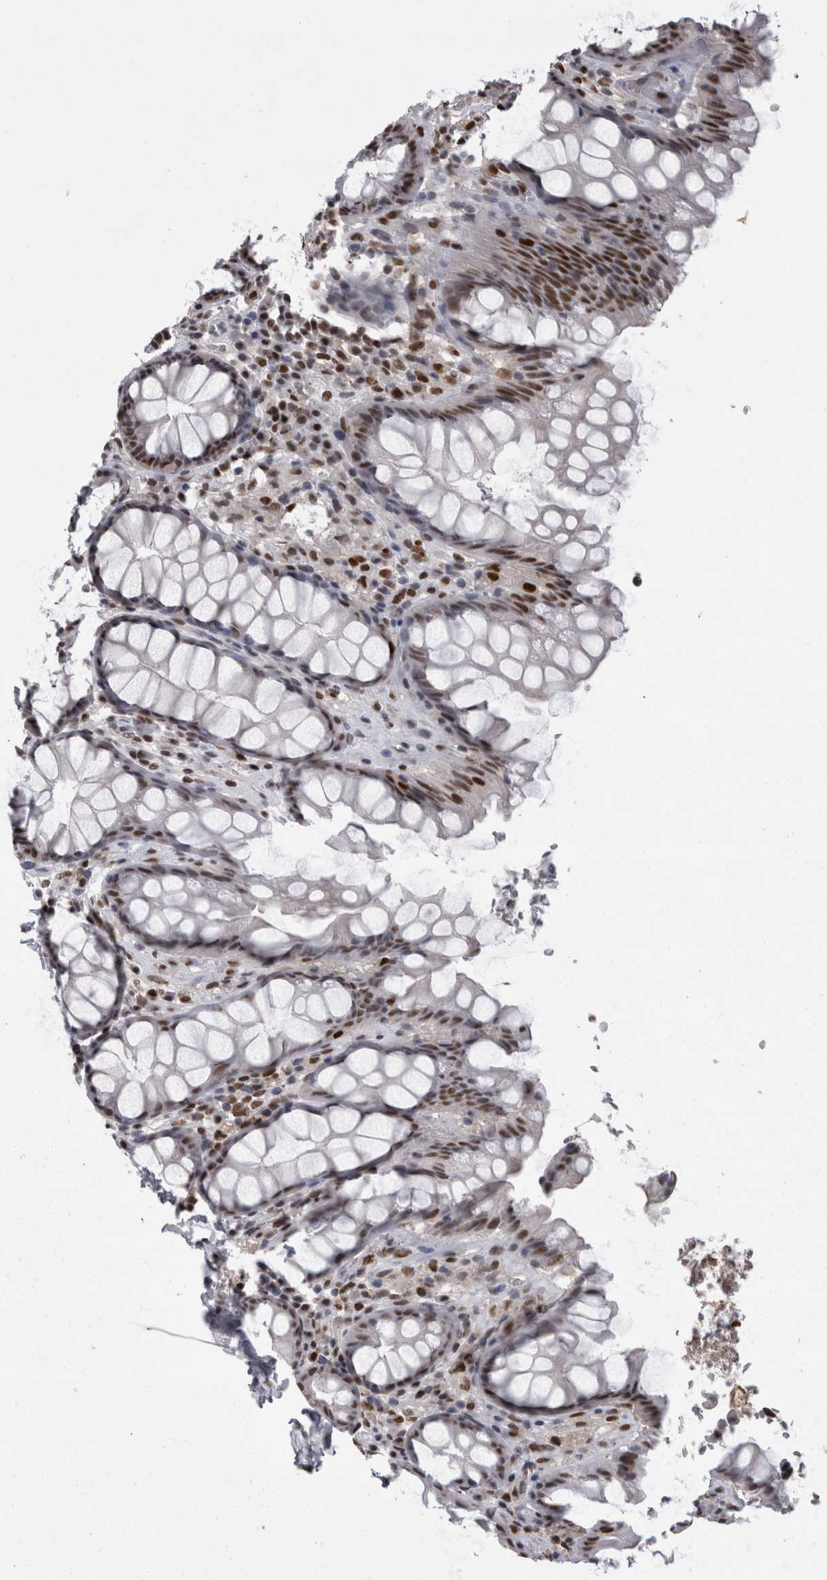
{"staining": {"intensity": "strong", "quantity": ">75%", "location": "nuclear"}, "tissue": "rectum", "cell_type": "Glandular cells", "image_type": "normal", "snomed": [{"axis": "morphology", "description": "Normal tissue, NOS"}, {"axis": "topography", "description": "Rectum"}], "caption": "A brown stain highlights strong nuclear positivity of a protein in glandular cells of normal human rectum.", "gene": "C1orf54", "patient": {"sex": "male", "age": 64}}